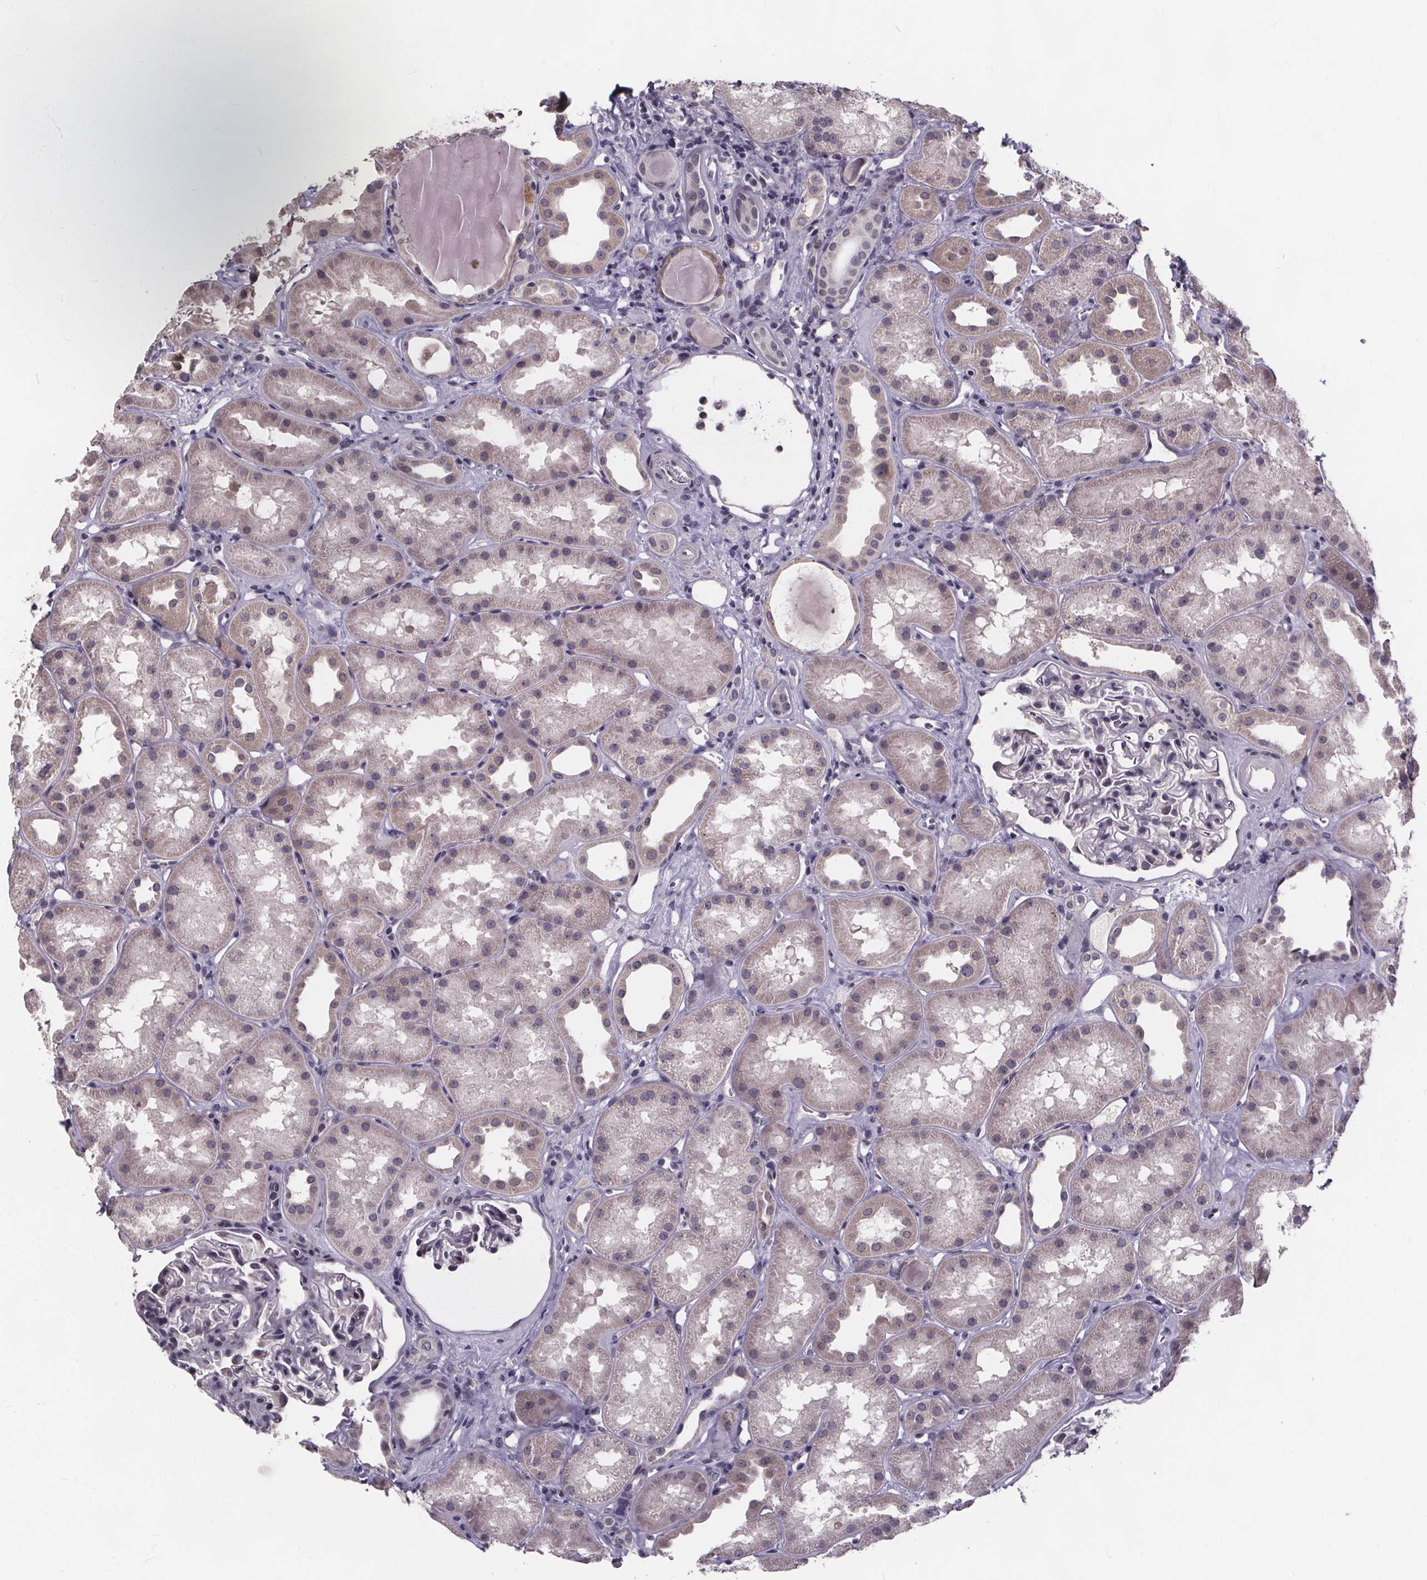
{"staining": {"intensity": "negative", "quantity": "none", "location": "none"}, "tissue": "kidney", "cell_type": "Cells in glomeruli", "image_type": "normal", "snomed": [{"axis": "morphology", "description": "Normal tissue, NOS"}, {"axis": "topography", "description": "Kidney"}], "caption": "Immunohistochemical staining of benign human kidney exhibits no significant positivity in cells in glomeruli.", "gene": "FAM181B", "patient": {"sex": "male", "age": 61}}